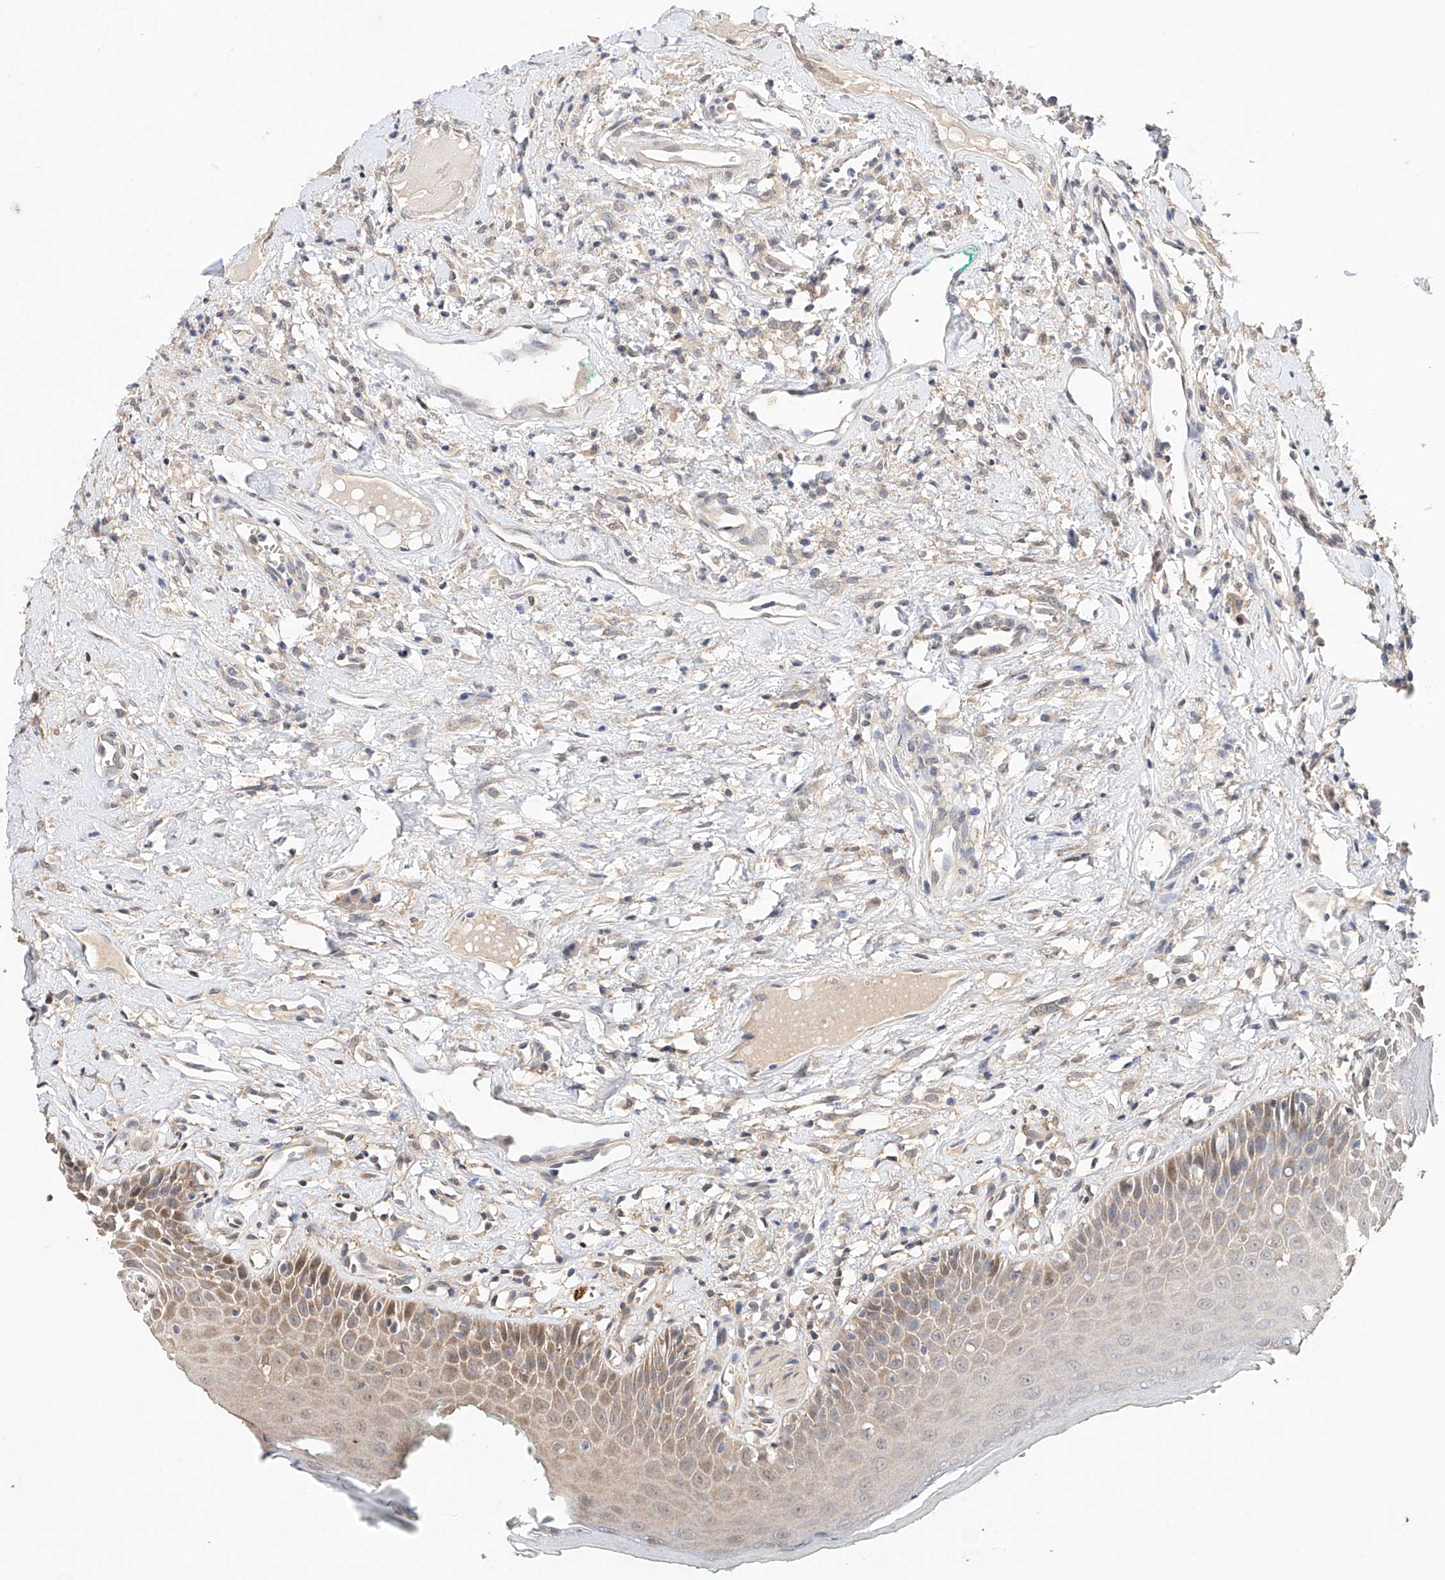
{"staining": {"intensity": "weak", "quantity": "25%-75%", "location": "cytoplasmic/membranous"}, "tissue": "oral mucosa", "cell_type": "Squamous epithelial cells", "image_type": "normal", "snomed": [{"axis": "morphology", "description": "Normal tissue, NOS"}, {"axis": "topography", "description": "Oral tissue"}], "caption": "This is a histology image of immunohistochemistry (IHC) staining of normal oral mucosa, which shows weak positivity in the cytoplasmic/membranous of squamous epithelial cells.", "gene": "ZFHX2", "patient": {"sex": "female", "age": 70}}